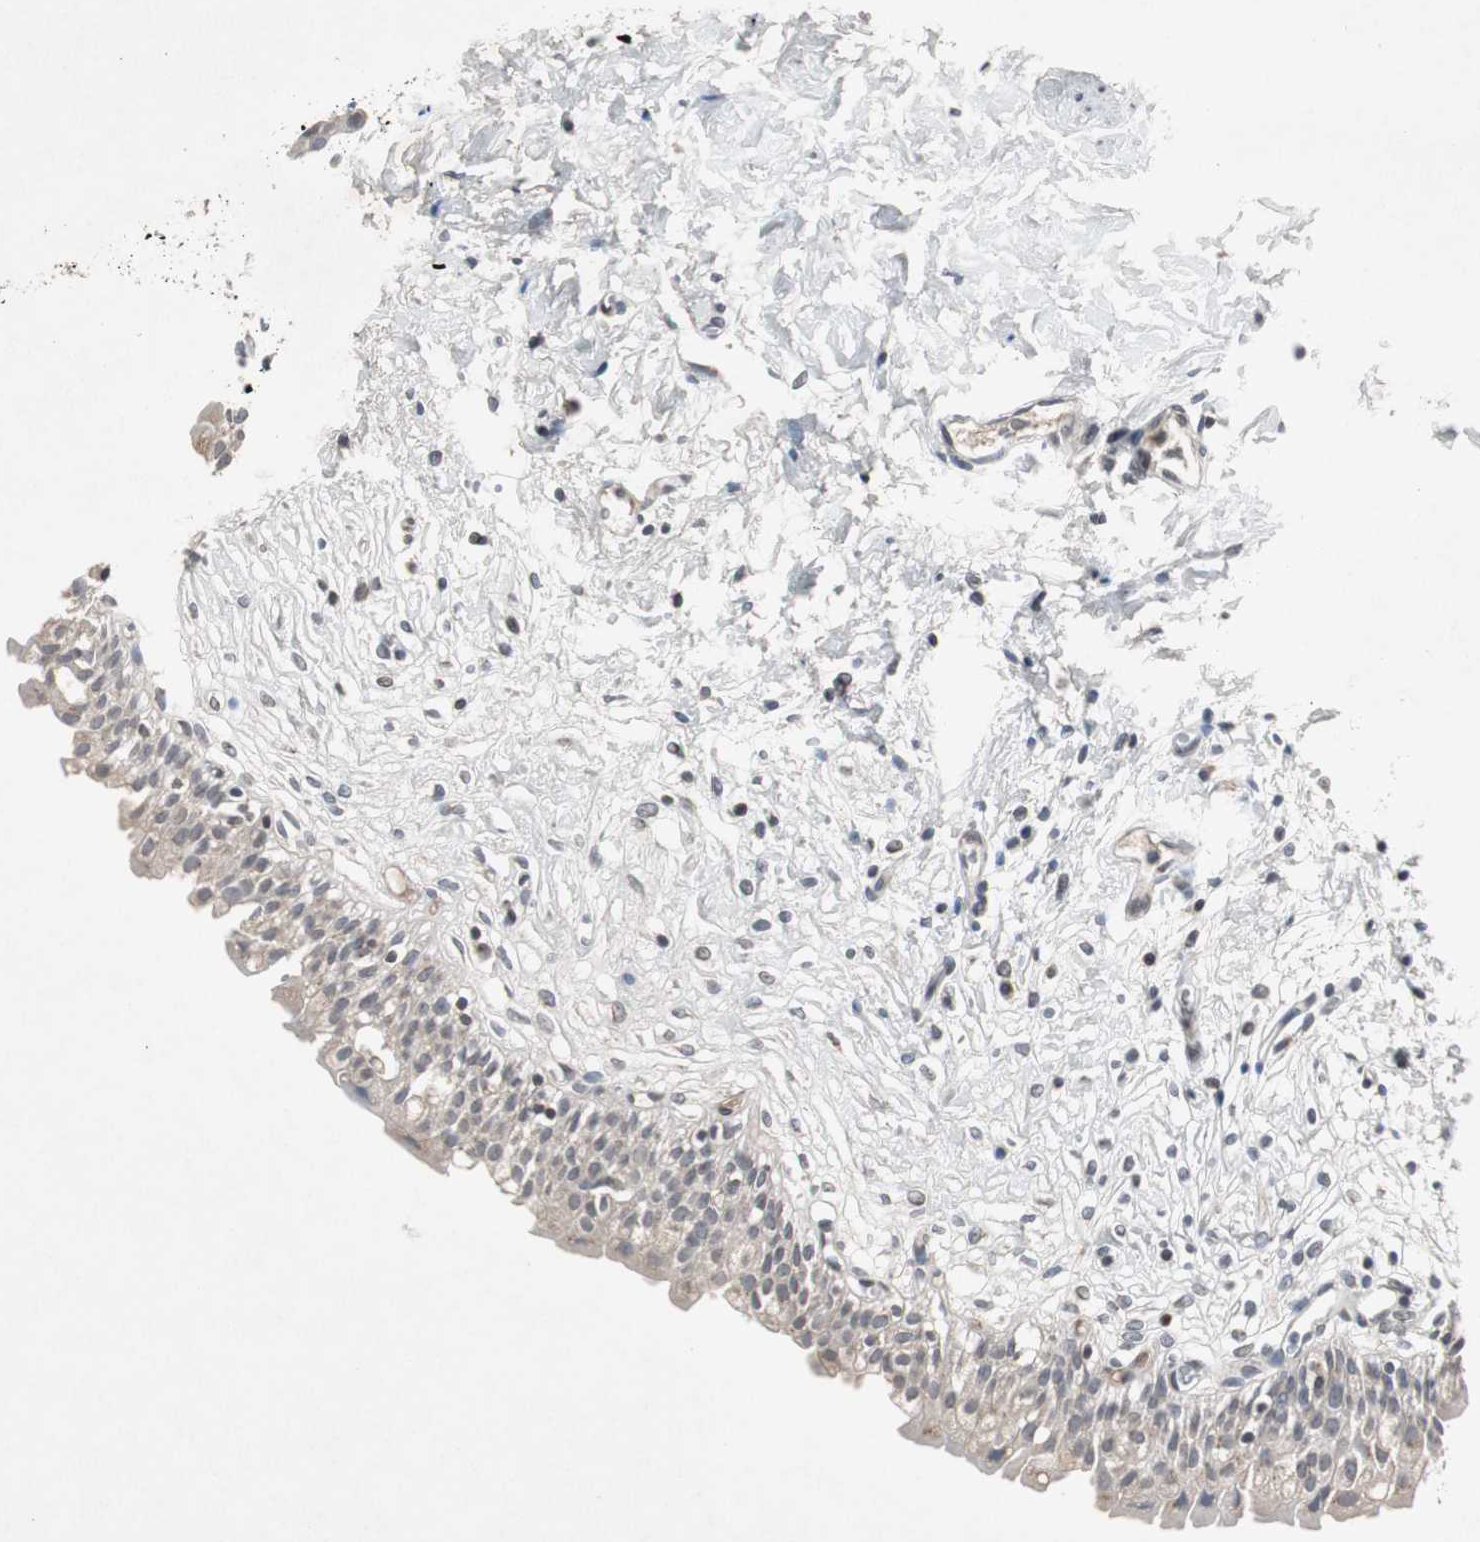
{"staining": {"intensity": "negative", "quantity": "none", "location": "none"}, "tissue": "urinary bladder", "cell_type": "Urothelial cells", "image_type": "normal", "snomed": [{"axis": "morphology", "description": "Normal tissue, NOS"}, {"axis": "topography", "description": "Urinary bladder"}], "caption": "Urothelial cells are negative for protein expression in unremarkable human urinary bladder.", "gene": "ZNF396", "patient": {"sex": "female", "age": 80}}